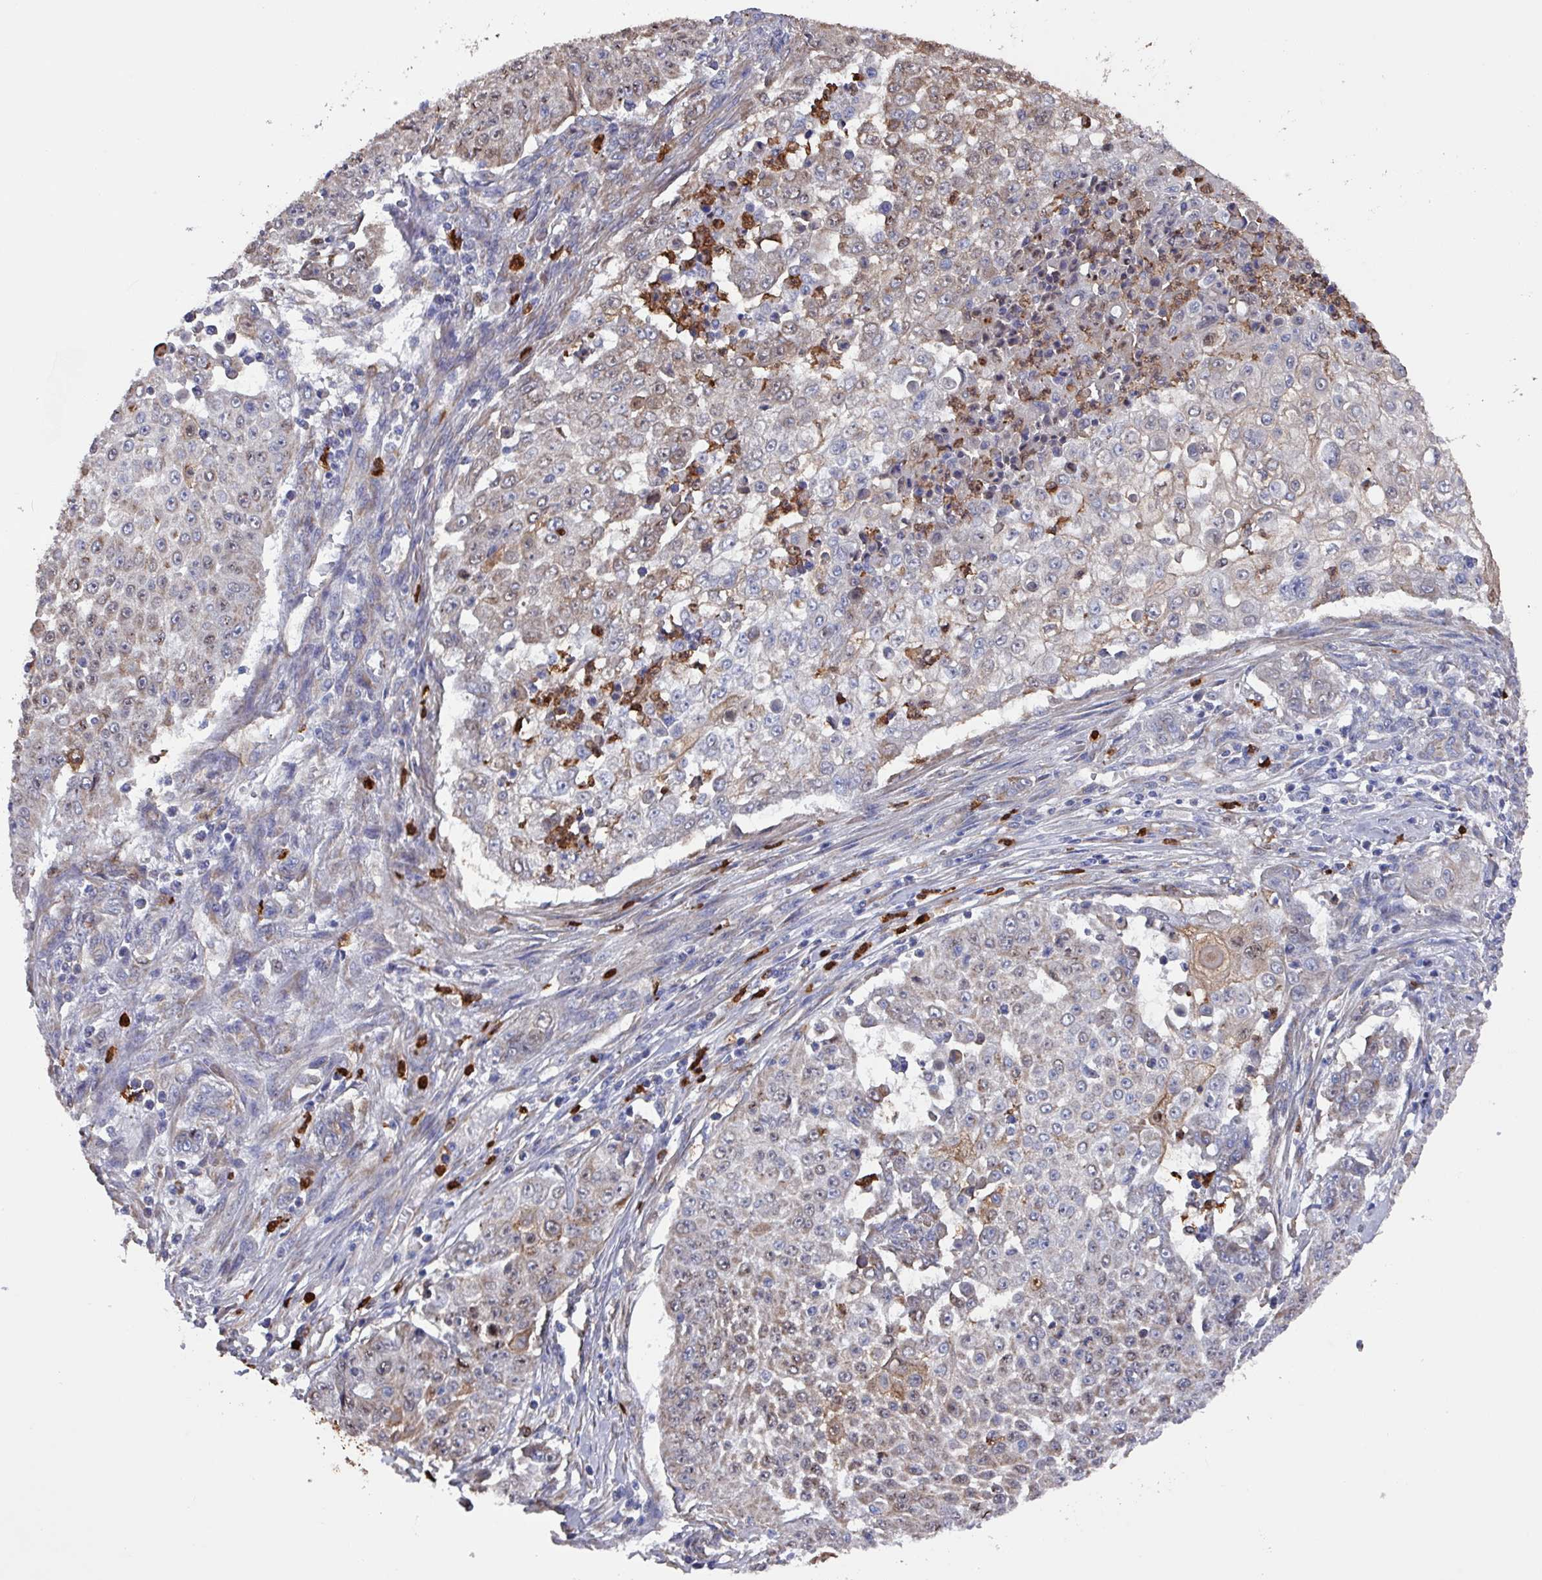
{"staining": {"intensity": "weak", "quantity": "25%-75%", "location": "cytoplasmic/membranous,nuclear"}, "tissue": "skin cancer", "cell_type": "Tumor cells", "image_type": "cancer", "snomed": [{"axis": "morphology", "description": "Squamous cell carcinoma, NOS"}, {"axis": "topography", "description": "Skin"}], "caption": "Tumor cells display weak cytoplasmic/membranous and nuclear positivity in approximately 25%-75% of cells in skin cancer. (Brightfield microscopy of DAB IHC at high magnification).", "gene": "UQCC2", "patient": {"sex": "male", "age": 24}}